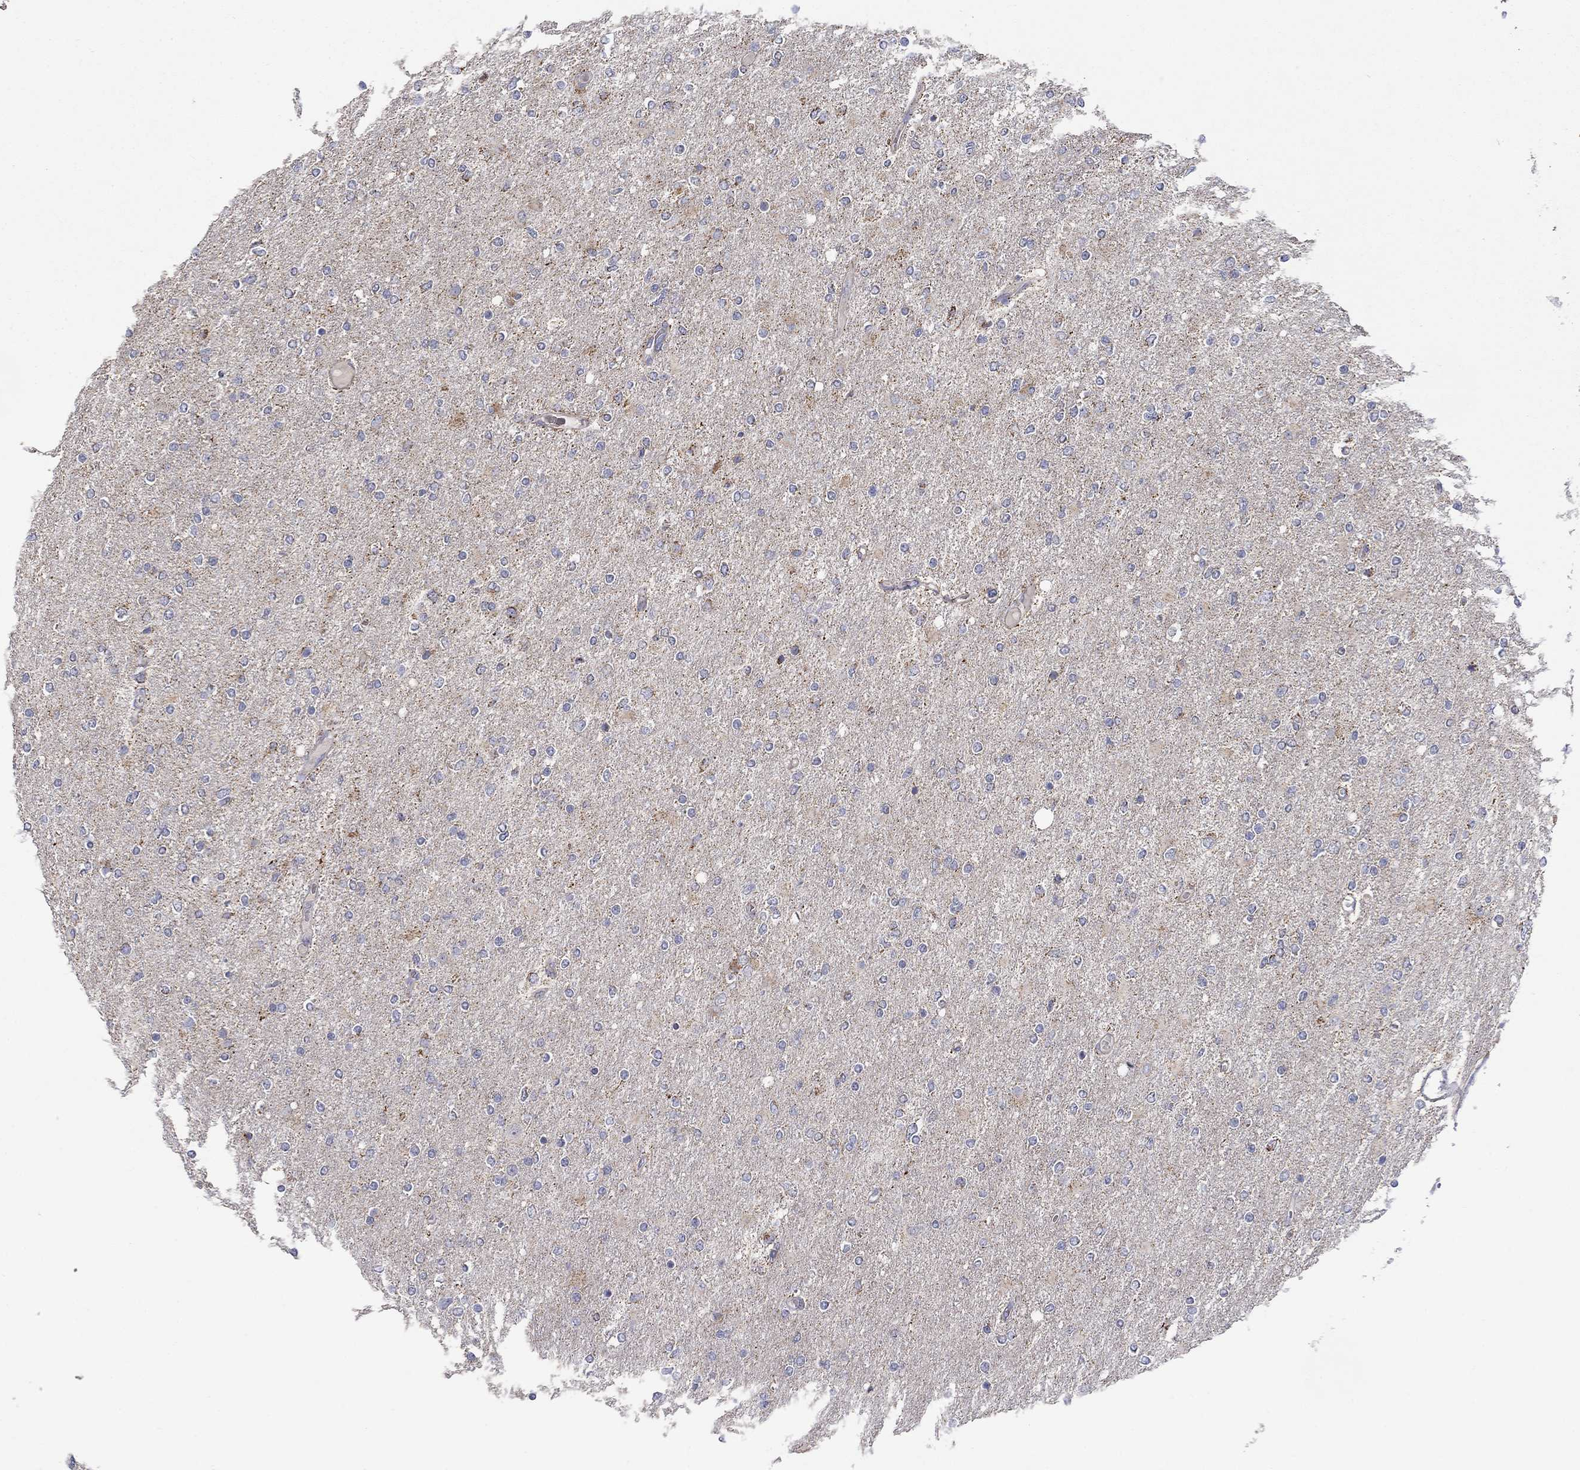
{"staining": {"intensity": "moderate", "quantity": "<25%", "location": "cytoplasmic/membranous"}, "tissue": "glioma", "cell_type": "Tumor cells", "image_type": "cancer", "snomed": [{"axis": "morphology", "description": "Glioma, malignant, High grade"}, {"axis": "topography", "description": "Cerebral cortex"}], "caption": "Tumor cells demonstrate low levels of moderate cytoplasmic/membranous expression in approximately <25% of cells in malignant high-grade glioma.", "gene": "HPS5", "patient": {"sex": "male", "age": 70}}